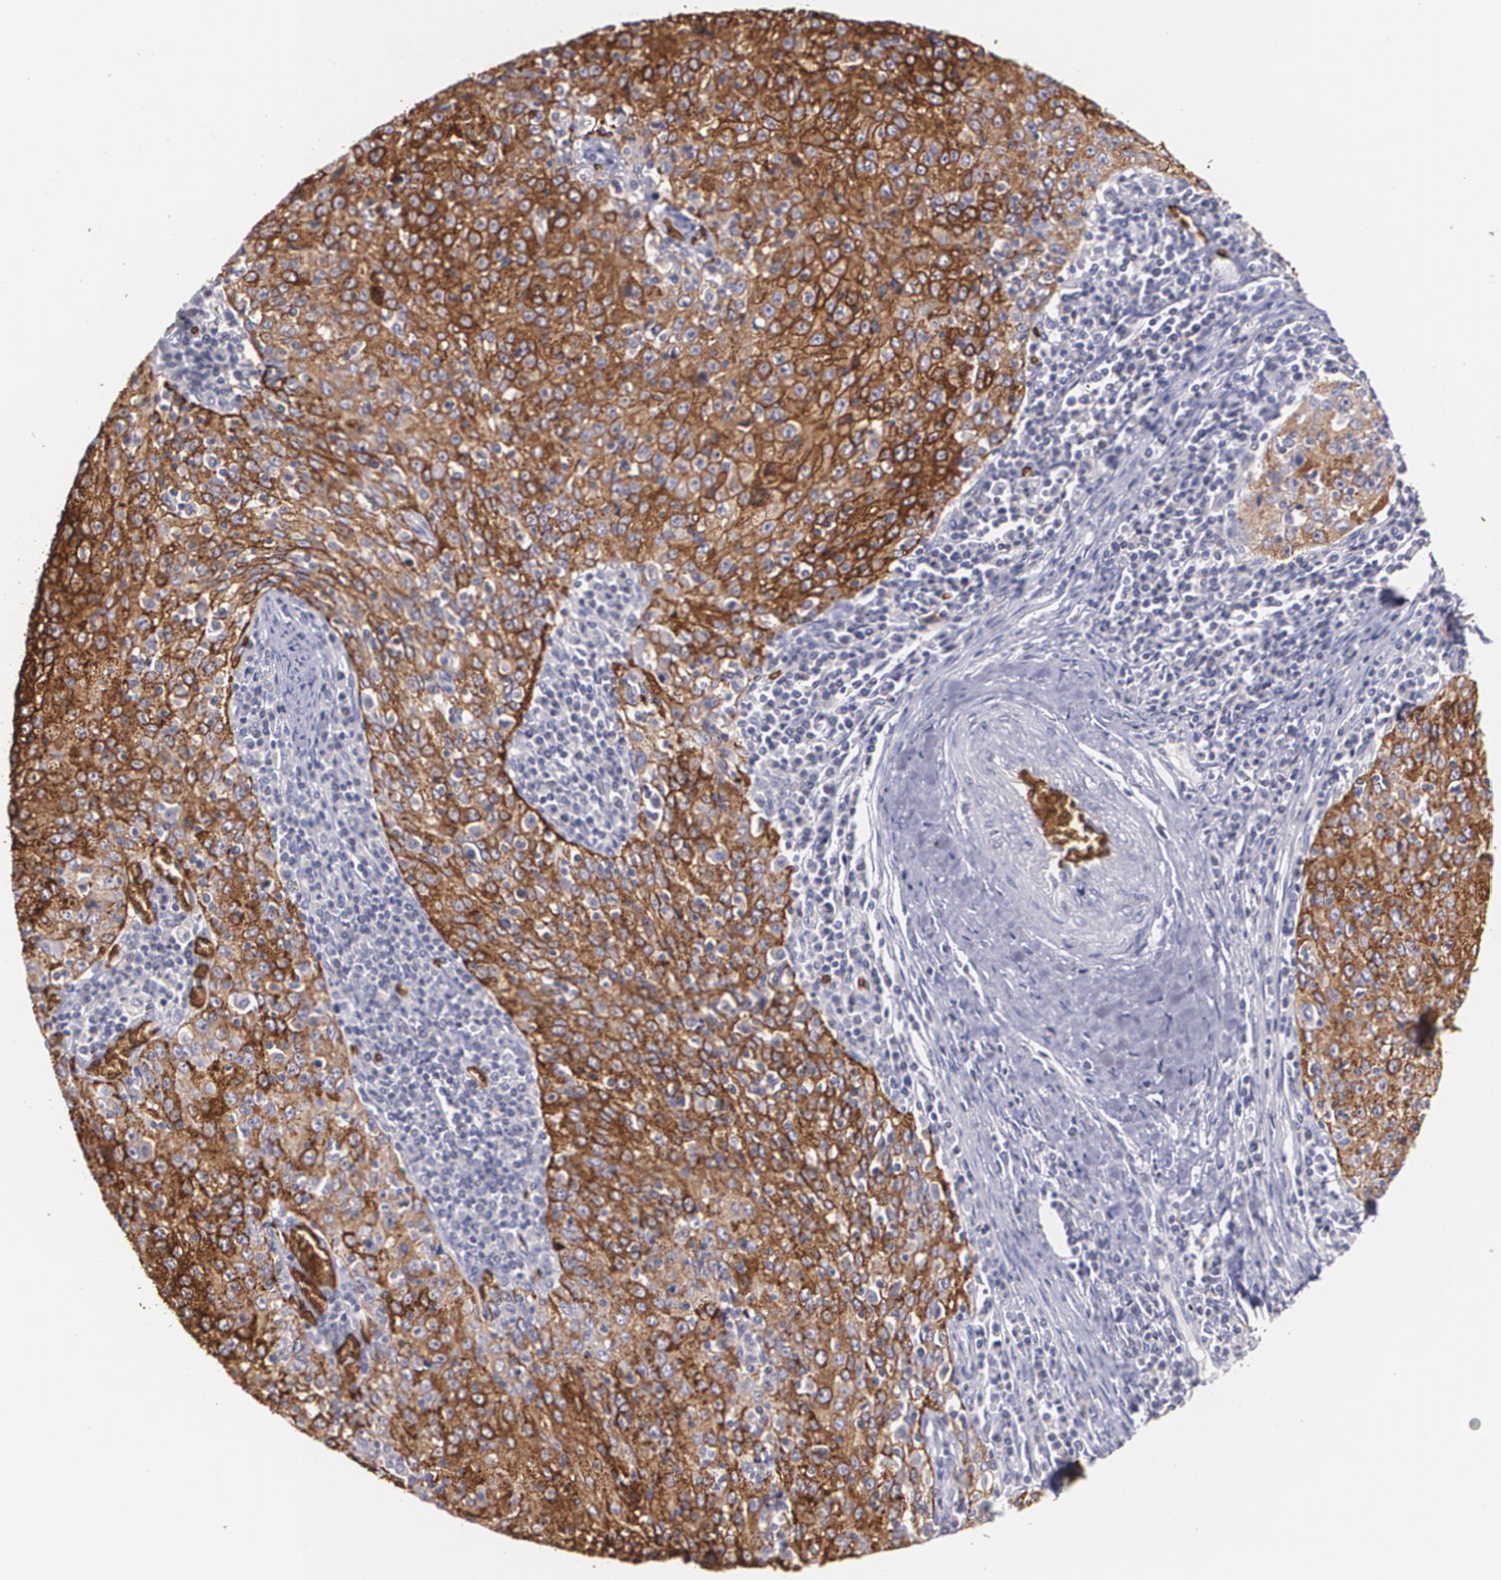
{"staining": {"intensity": "strong", "quantity": ">75%", "location": "cytoplasmic/membranous"}, "tissue": "cervical cancer", "cell_type": "Tumor cells", "image_type": "cancer", "snomed": [{"axis": "morphology", "description": "Squamous cell carcinoma, NOS"}, {"axis": "topography", "description": "Cervix"}], "caption": "IHC micrograph of cervical cancer stained for a protein (brown), which demonstrates high levels of strong cytoplasmic/membranous expression in approximately >75% of tumor cells.", "gene": "SLC2A1", "patient": {"sex": "female", "age": 27}}